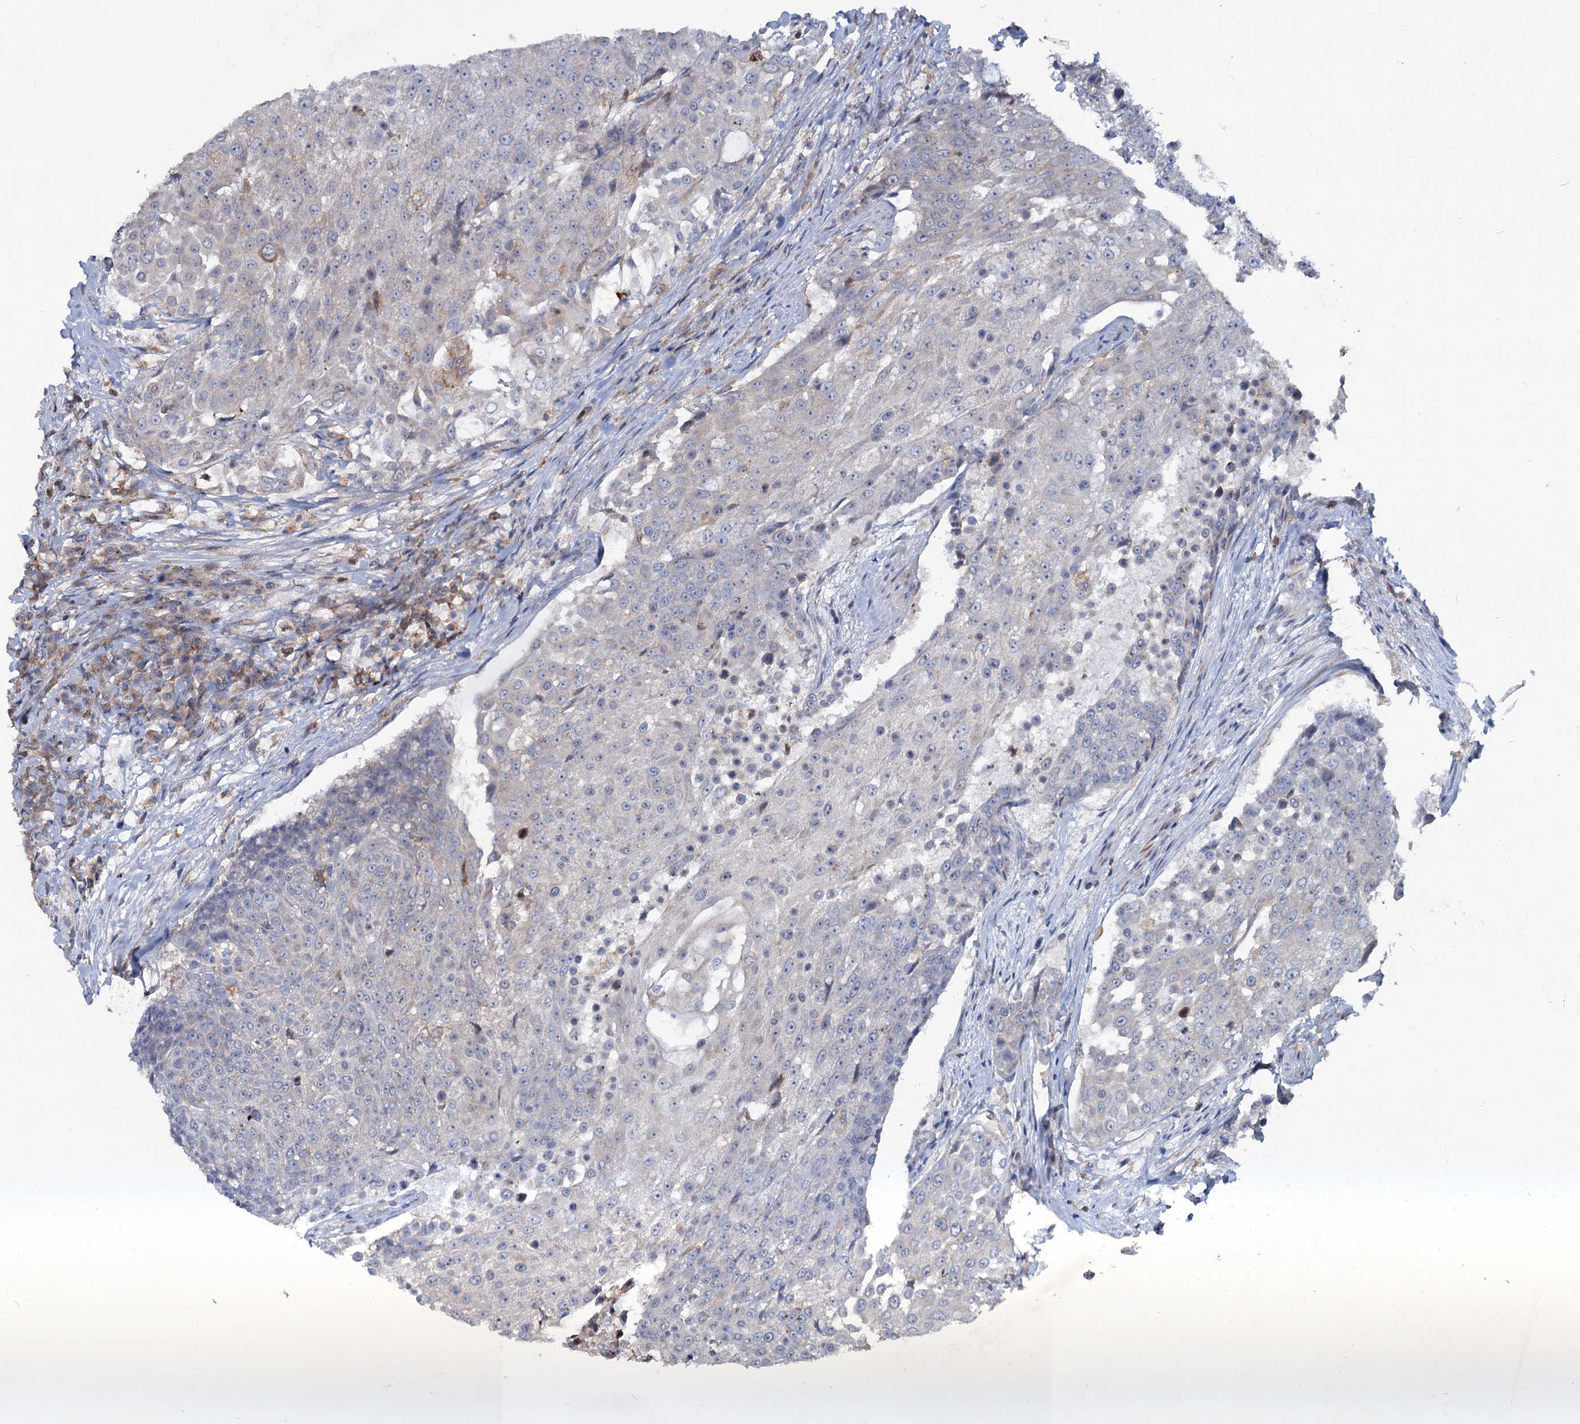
{"staining": {"intensity": "negative", "quantity": "none", "location": "none"}, "tissue": "urothelial cancer", "cell_type": "Tumor cells", "image_type": "cancer", "snomed": [{"axis": "morphology", "description": "Urothelial carcinoma, High grade"}, {"axis": "topography", "description": "Urinary bladder"}], "caption": "The image demonstrates no staining of tumor cells in urothelial cancer.", "gene": "LRCH4", "patient": {"sex": "female", "age": 63}}